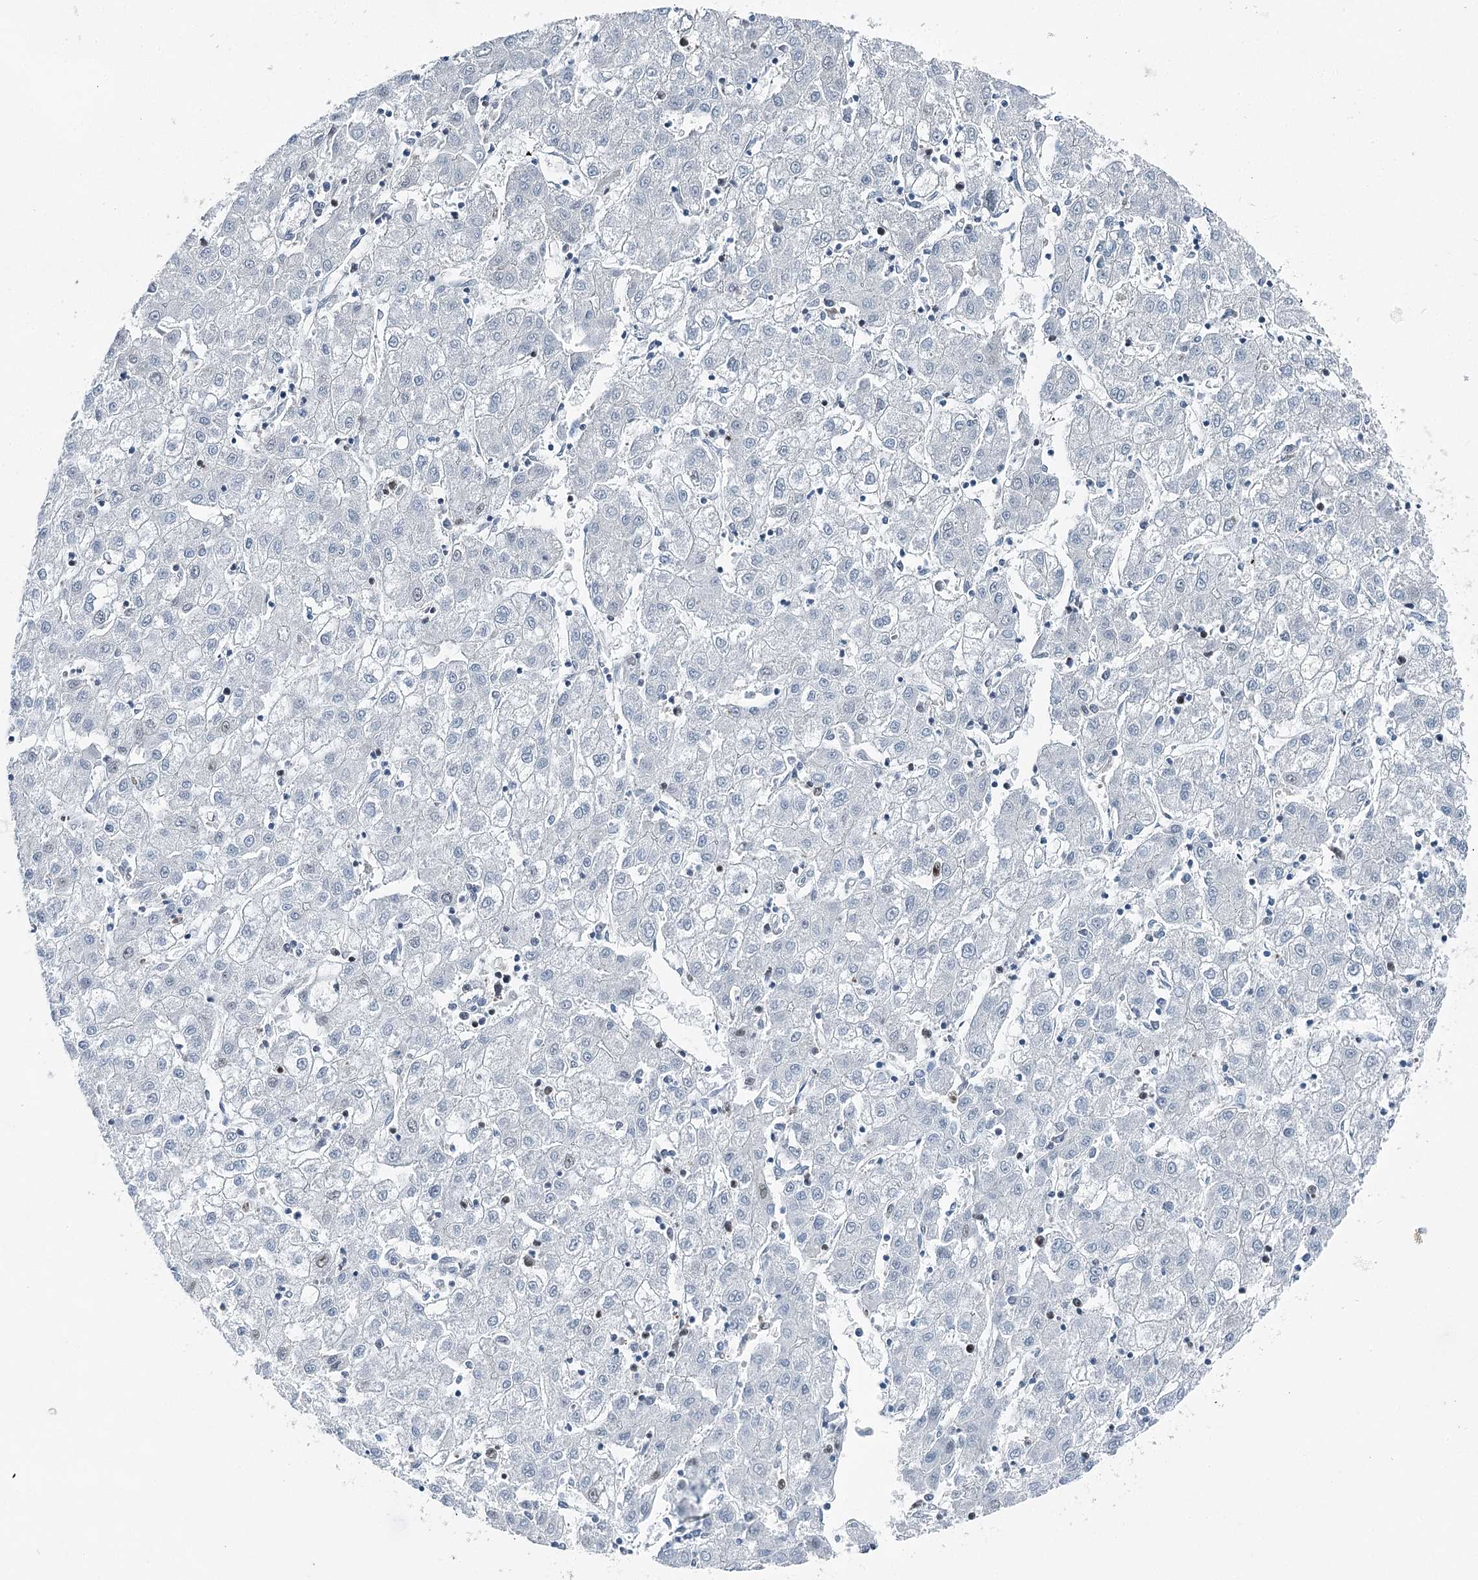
{"staining": {"intensity": "negative", "quantity": "none", "location": "none"}, "tissue": "liver cancer", "cell_type": "Tumor cells", "image_type": "cancer", "snomed": [{"axis": "morphology", "description": "Carcinoma, Hepatocellular, NOS"}, {"axis": "topography", "description": "Liver"}], "caption": "Tumor cells show no significant protein staining in hepatocellular carcinoma (liver).", "gene": "HAT1", "patient": {"sex": "male", "age": 72}}